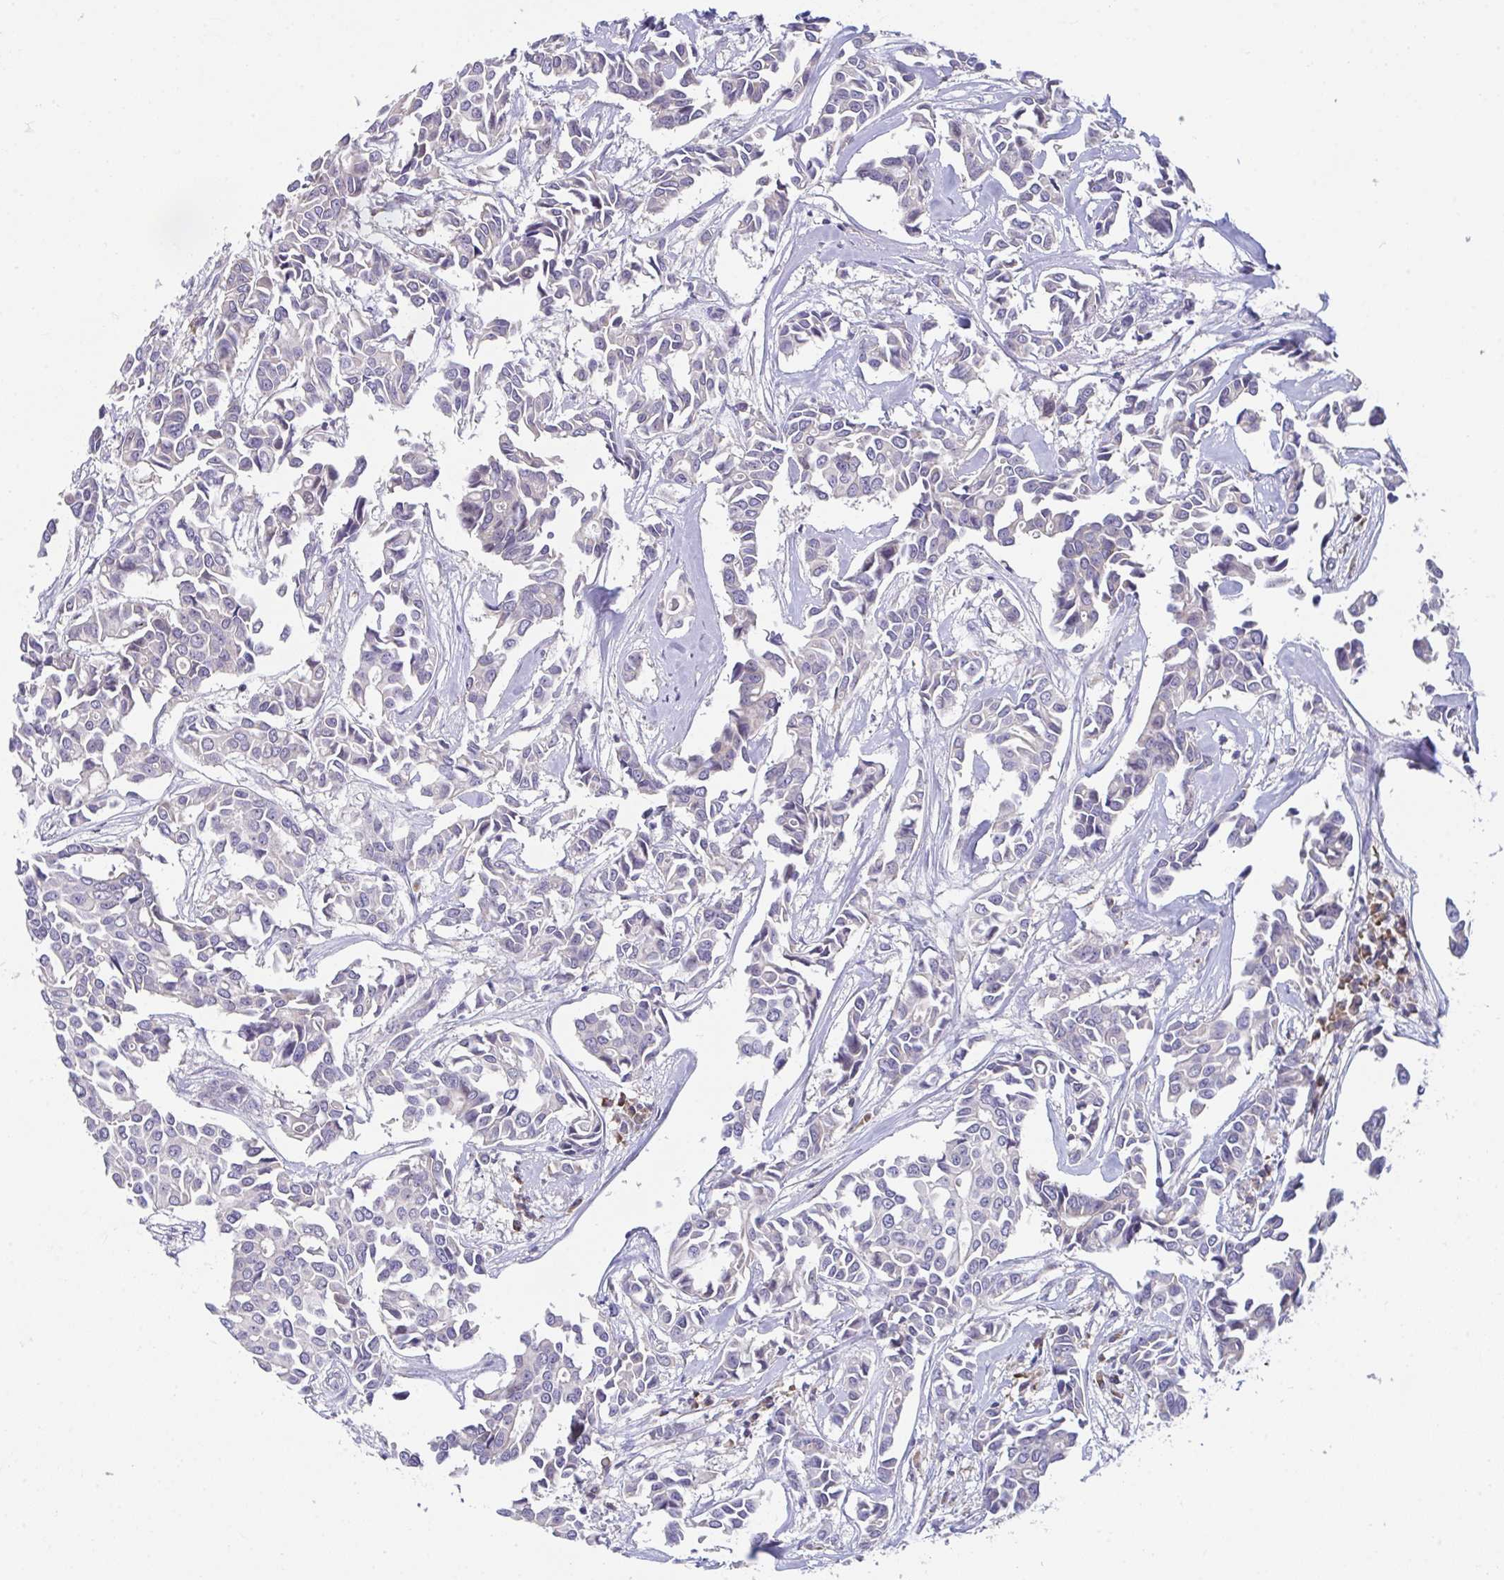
{"staining": {"intensity": "negative", "quantity": "none", "location": "none"}, "tissue": "breast cancer", "cell_type": "Tumor cells", "image_type": "cancer", "snomed": [{"axis": "morphology", "description": "Duct carcinoma"}, {"axis": "topography", "description": "Breast"}], "caption": "Intraductal carcinoma (breast) was stained to show a protein in brown. There is no significant expression in tumor cells.", "gene": "SUSD4", "patient": {"sex": "female", "age": 54}}